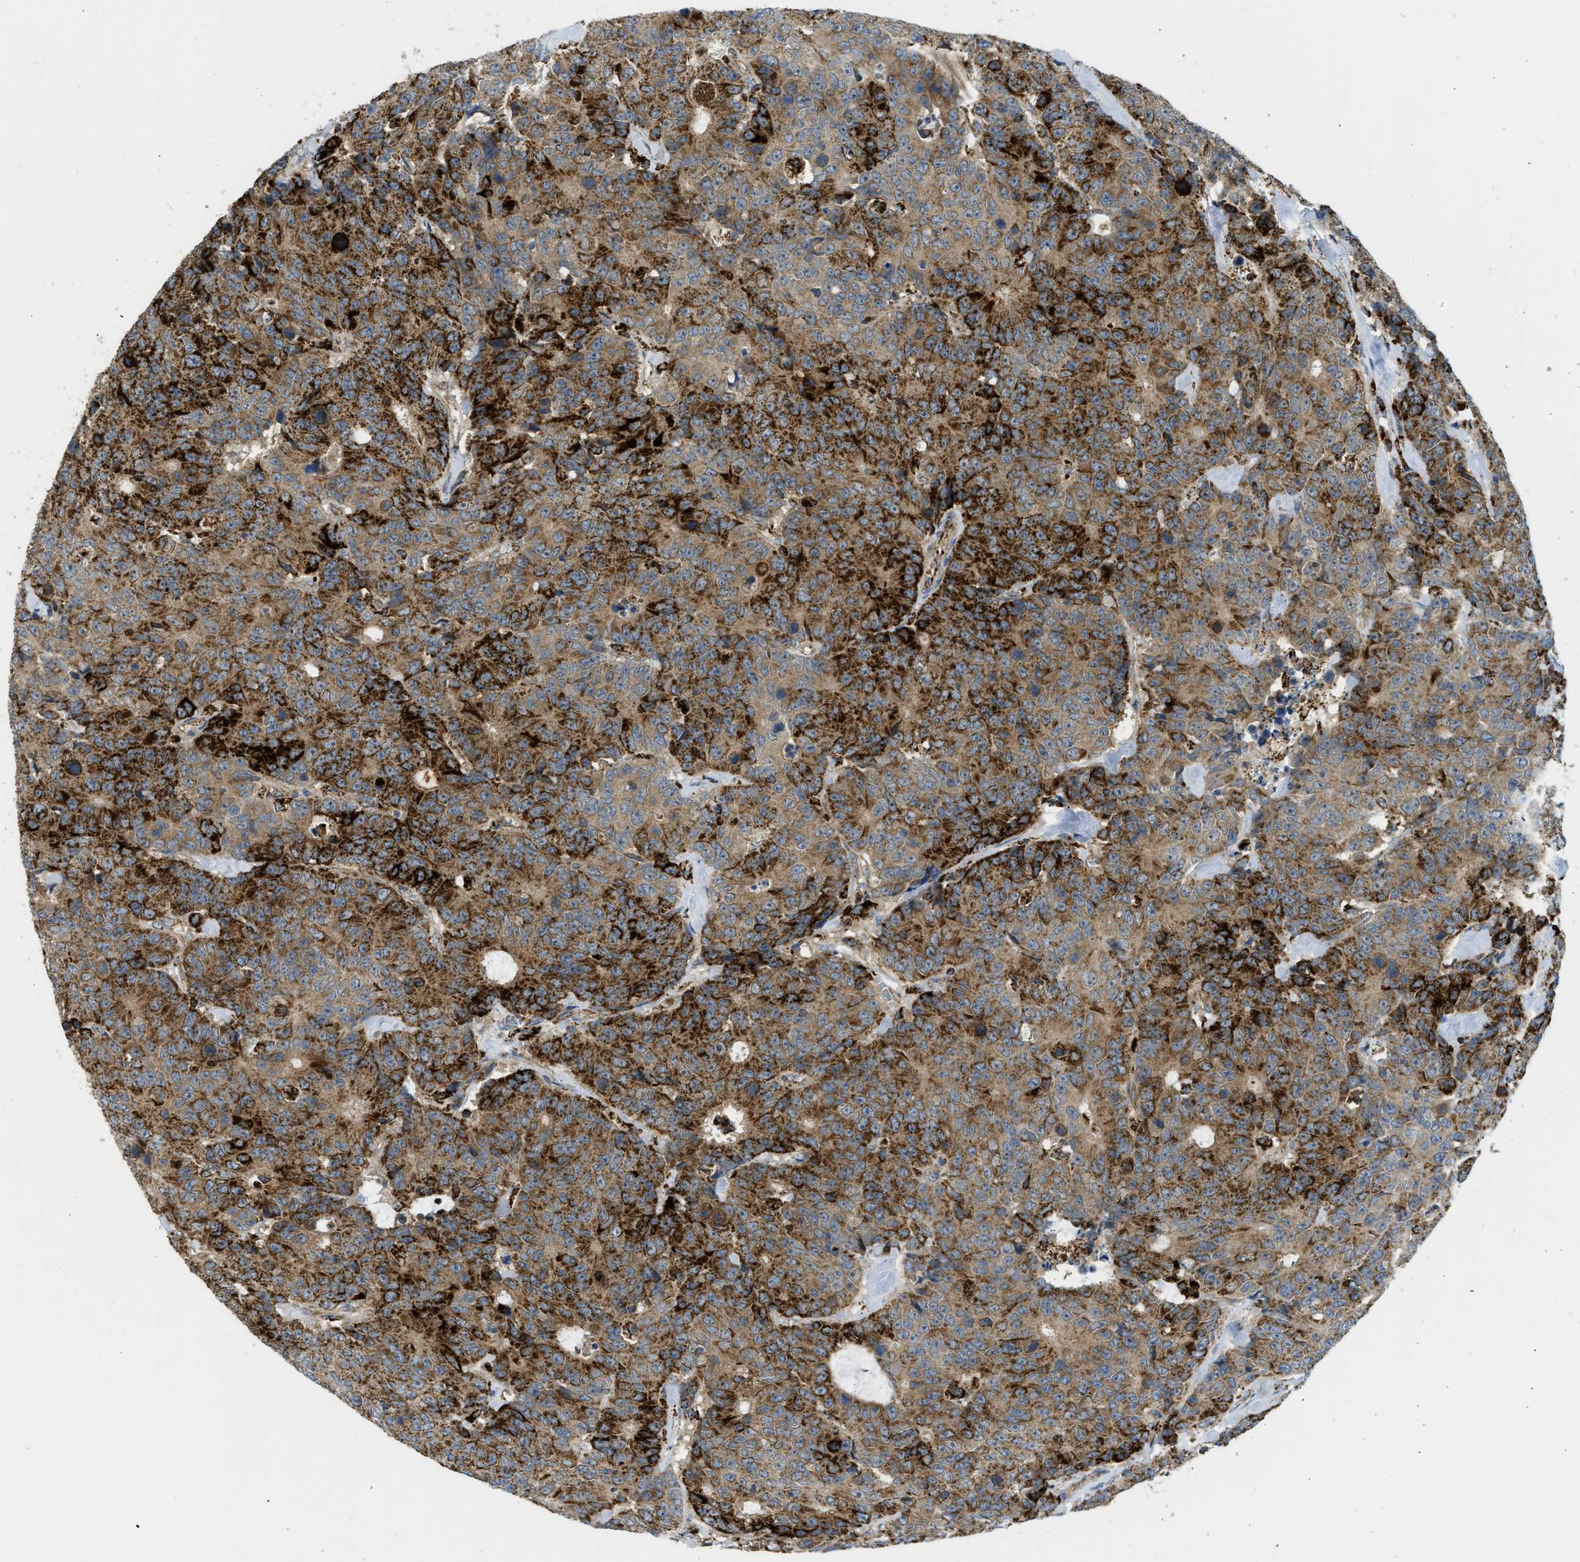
{"staining": {"intensity": "strong", "quantity": ">75%", "location": "cytoplasmic/membranous"}, "tissue": "colorectal cancer", "cell_type": "Tumor cells", "image_type": "cancer", "snomed": [{"axis": "morphology", "description": "Adenocarcinoma, NOS"}, {"axis": "topography", "description": "Colon"}], "caption": "Adenocarcinoma (colorectal) stained with DAB immunohistochemistry (IHC) displays high levels of strong cytoplasmic/membranous positivity in approximately >75% of tumor cells.", "gene": "SQOR", "patient": {"sex": "female", "age": 86}}